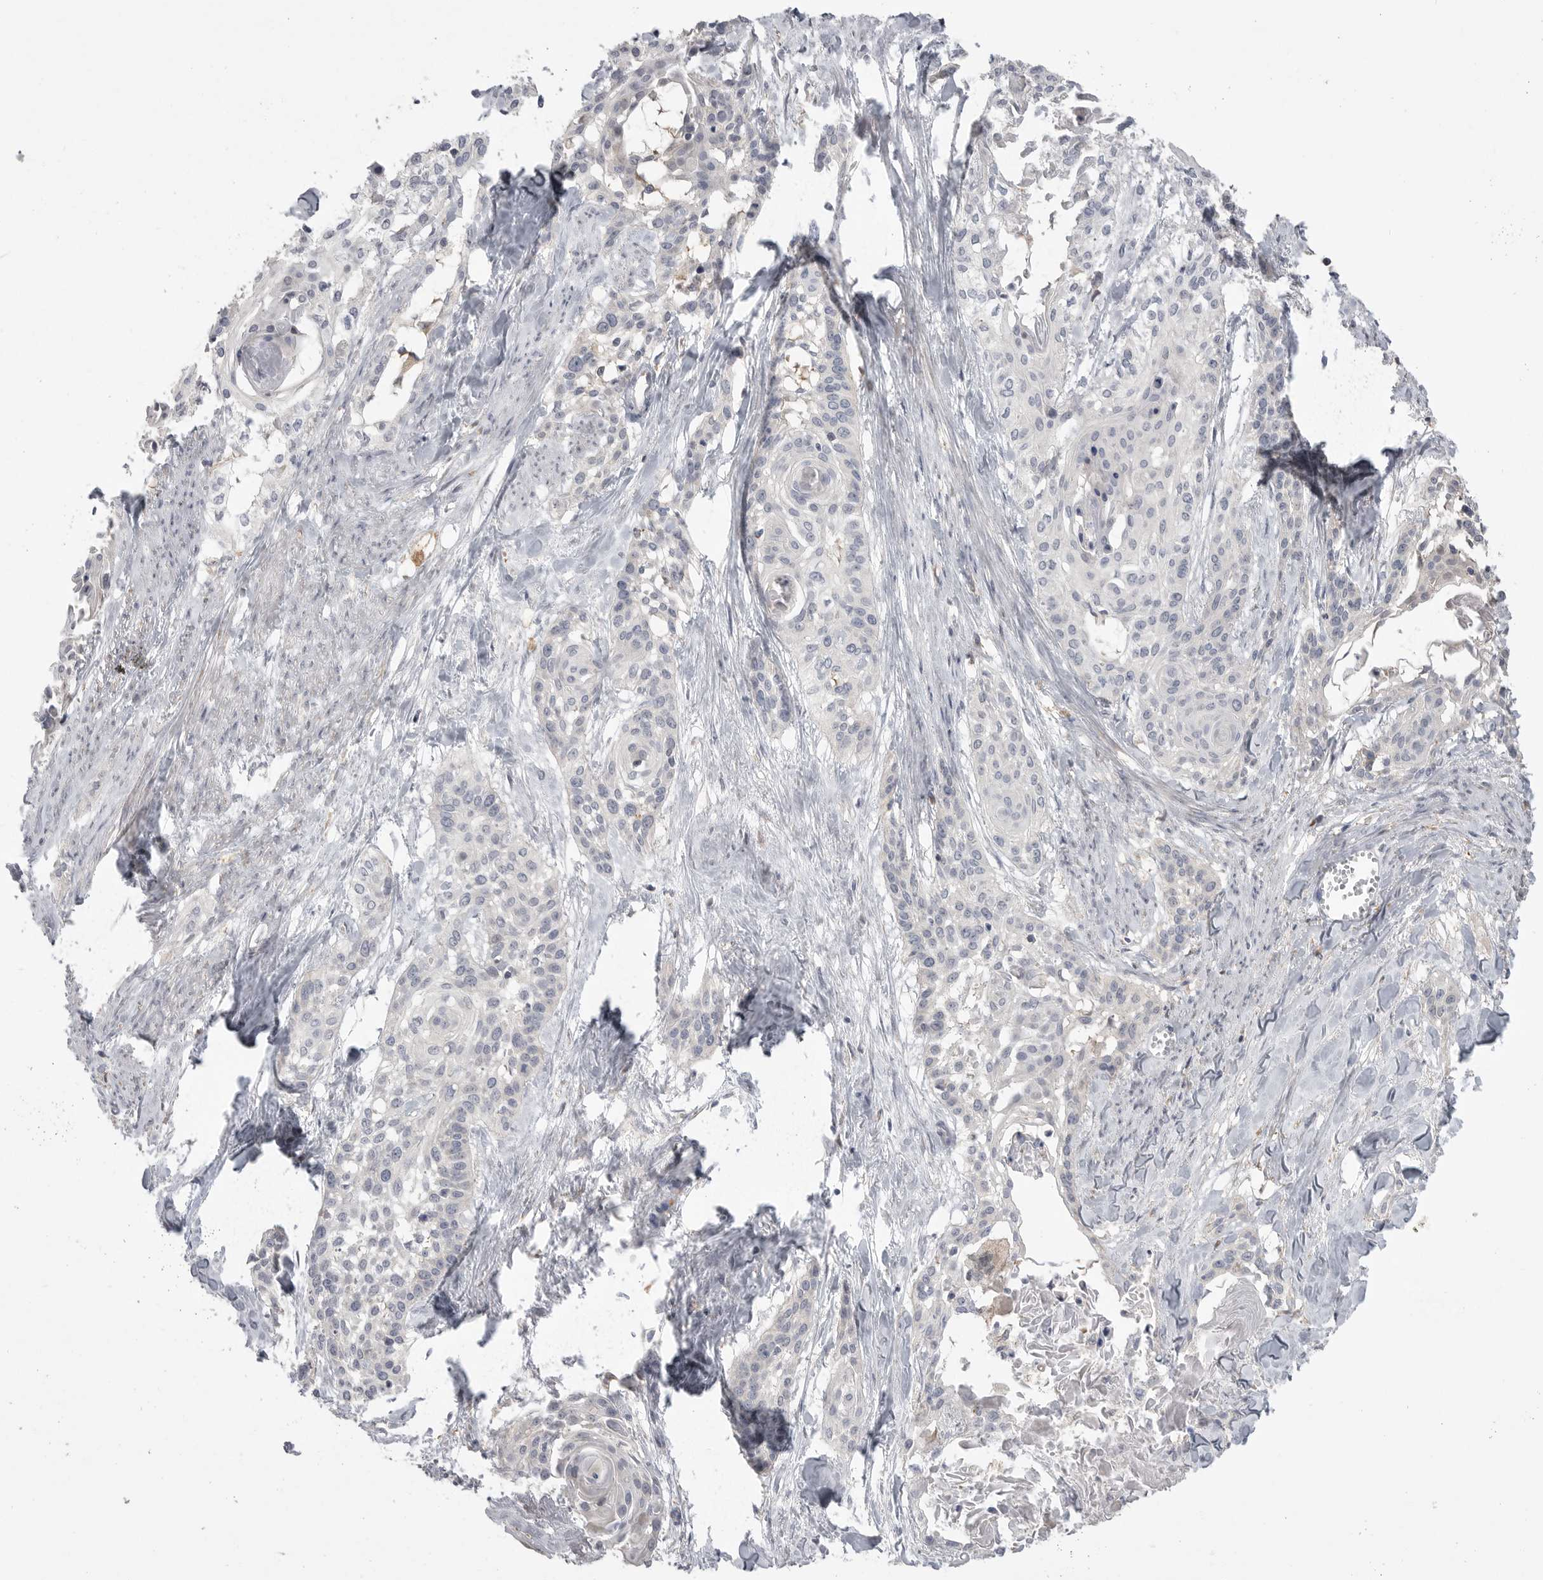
{"staining": {"intensity": "negative", "quantity": "none", "location": "none"}, "tissue": "cervical cancer", "cell_type": "Tumor cells", "image_type": "cancer", "snomed": [{"axis": "morphology", "description": "Squamous cell carcinoma, NOS"}, {"axis": "topography", "description": "Cervix"}], "caption": "Tumor cells show no significant protein expression in cervical cancer.", "gene": "KYAT3", "patient": {"sex": "female", "age": 57}}